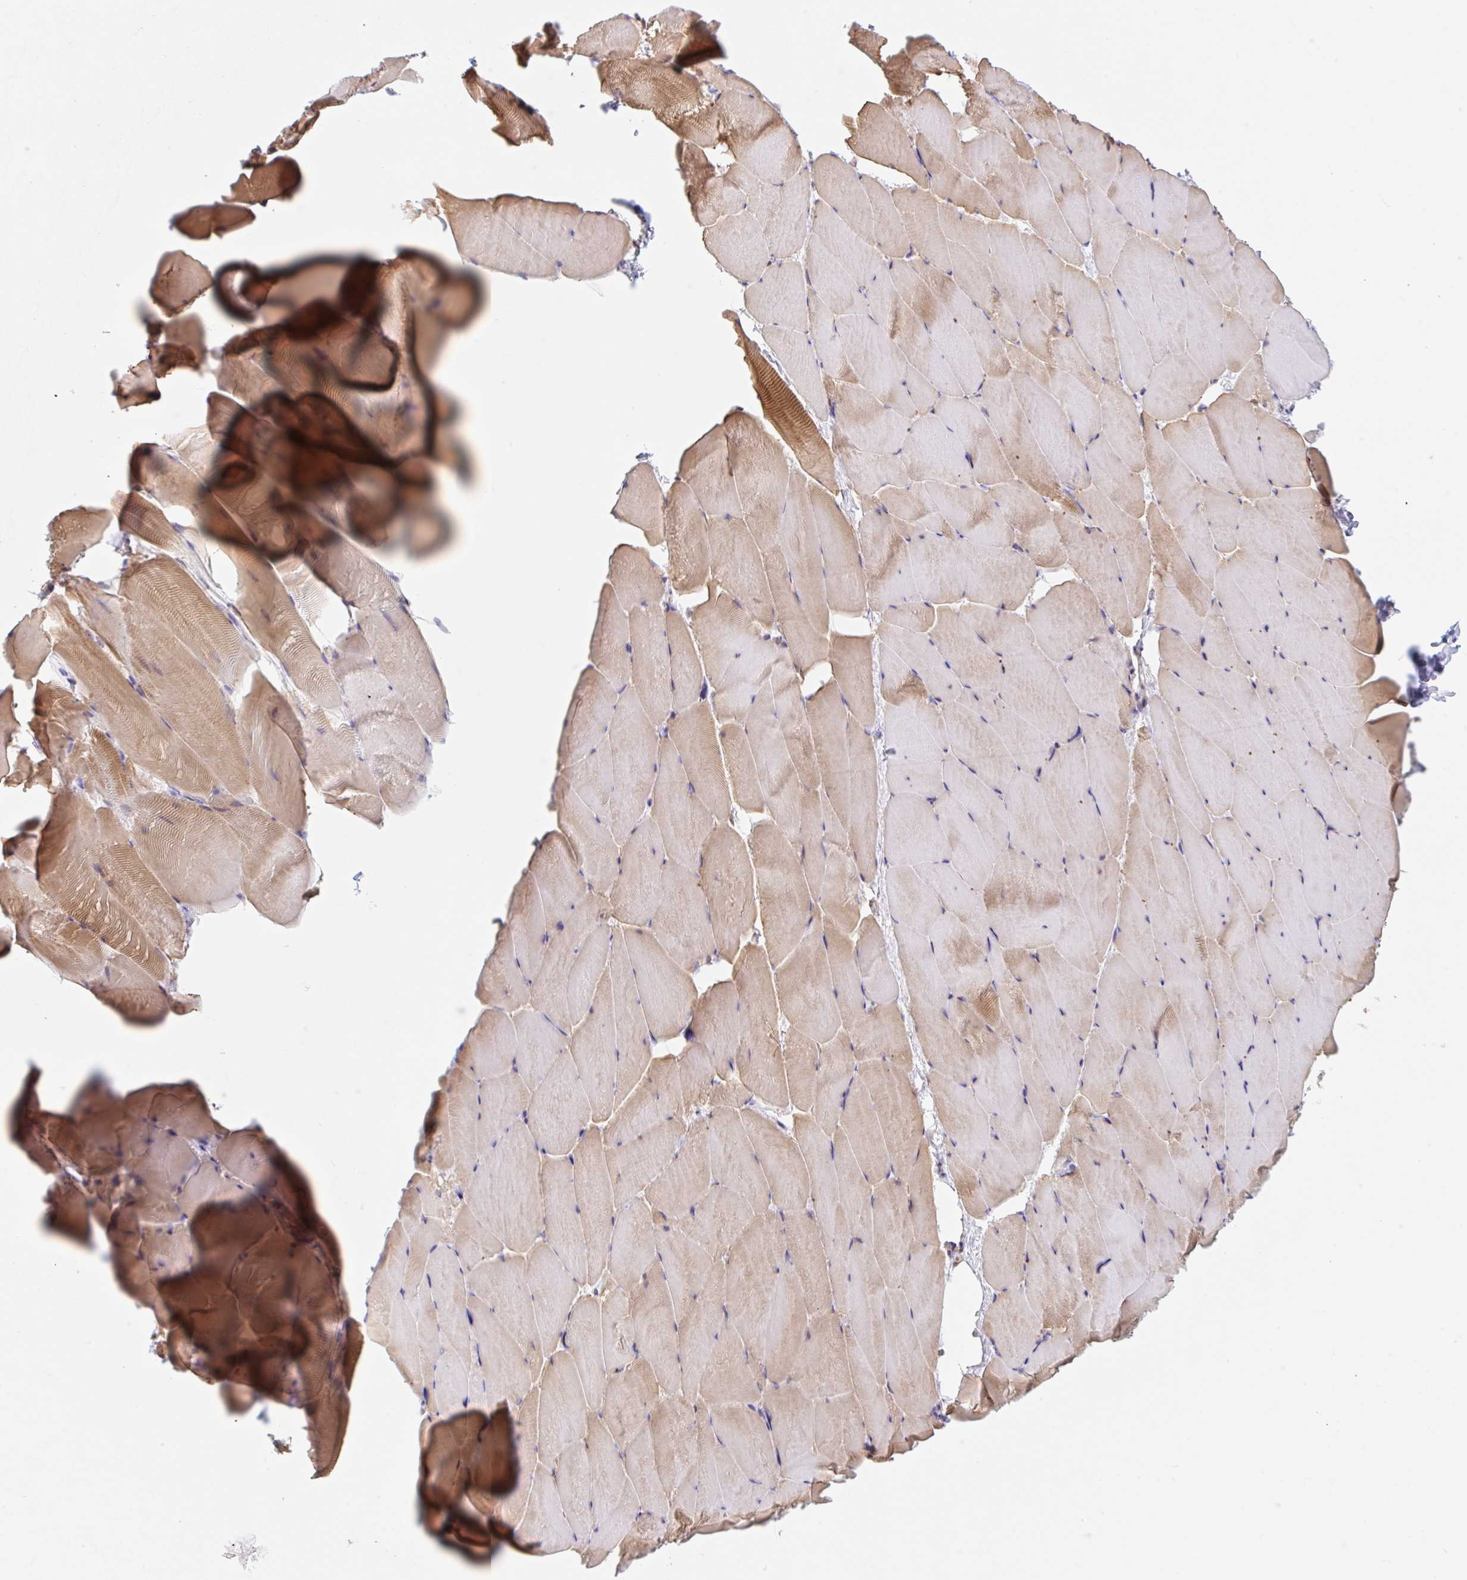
{"staining": {"intensity": "weak", "quantity": "25%-75%", "location": "cytoplasmic/membranous"}, "tissue": "skeletal muscle", "cell_type": "Myocytes", "image_type": "normal", "snomed": [{"axis": "morphology", "description": "Normal tissue, NOS"}, {"axis": "topography", "description": "Skeletal muscle"}], "caption": "Myocytes demonstrate low levels of weak cytoplasmic/membranous expression in approximately 25%-75% of cells in normal skeletal muscle. Nuclei are stained in blue.", "gene": "TBPL2", "patient": {"sex": "female", "age": 64}}